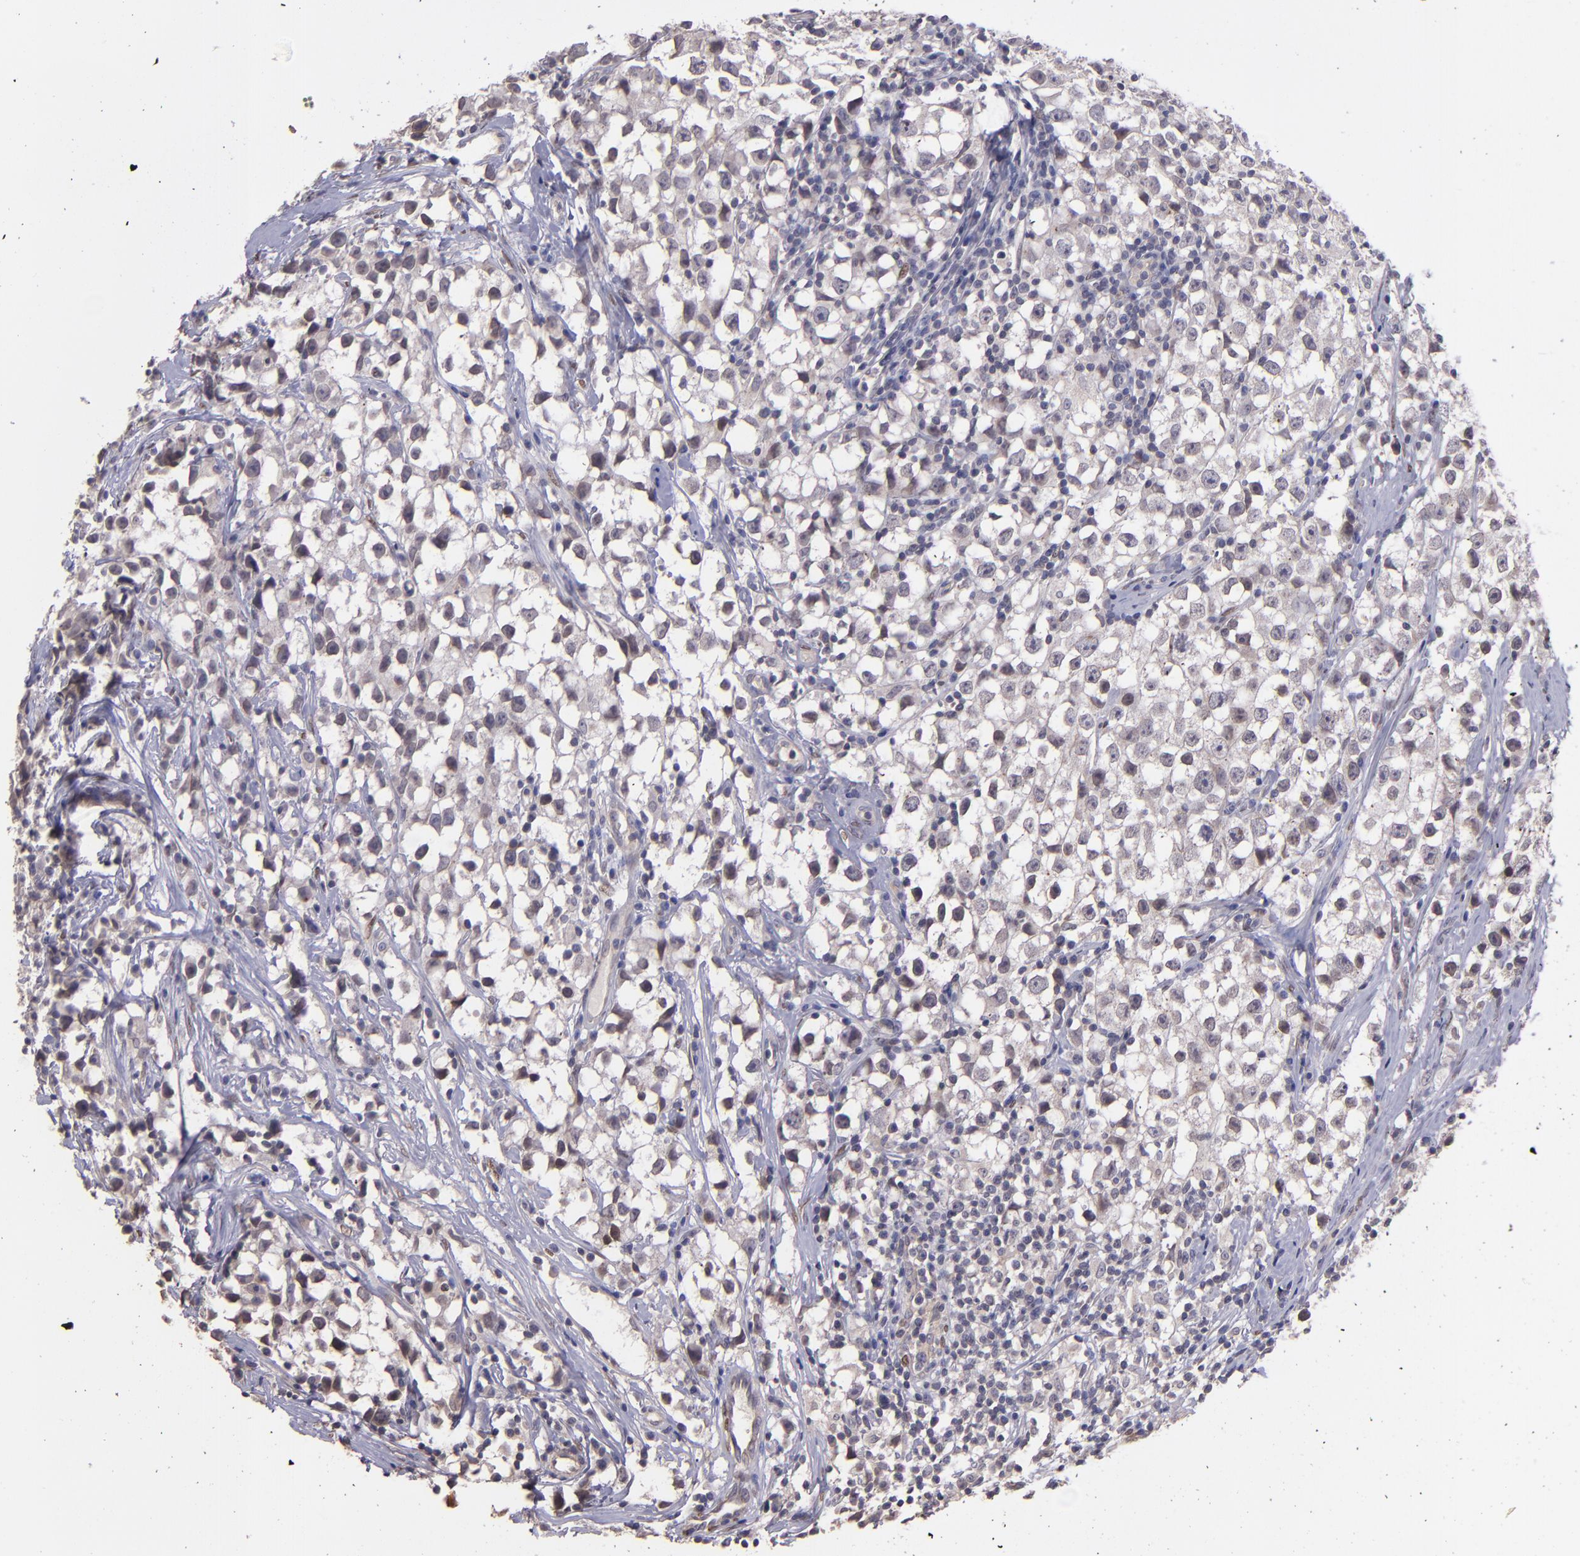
{"staining": {"intensity": "weak", "quantity": "<25%", "location": "nuclear"}, "tissue": "testis cancer", "cell_type": "Tumor cells", "image_type": "cancer", "snomed": [{"axis": "morphology", "description": "Seminoma, NOS"}, {"axis": "topography", "description": "Testis"}], "caption": "Immunohistochemical staining of testis cancer reveals no significant positivity in tumor cells.", "gene": "NUP62CL", "patient": {"sex": "male", "age": 35}}